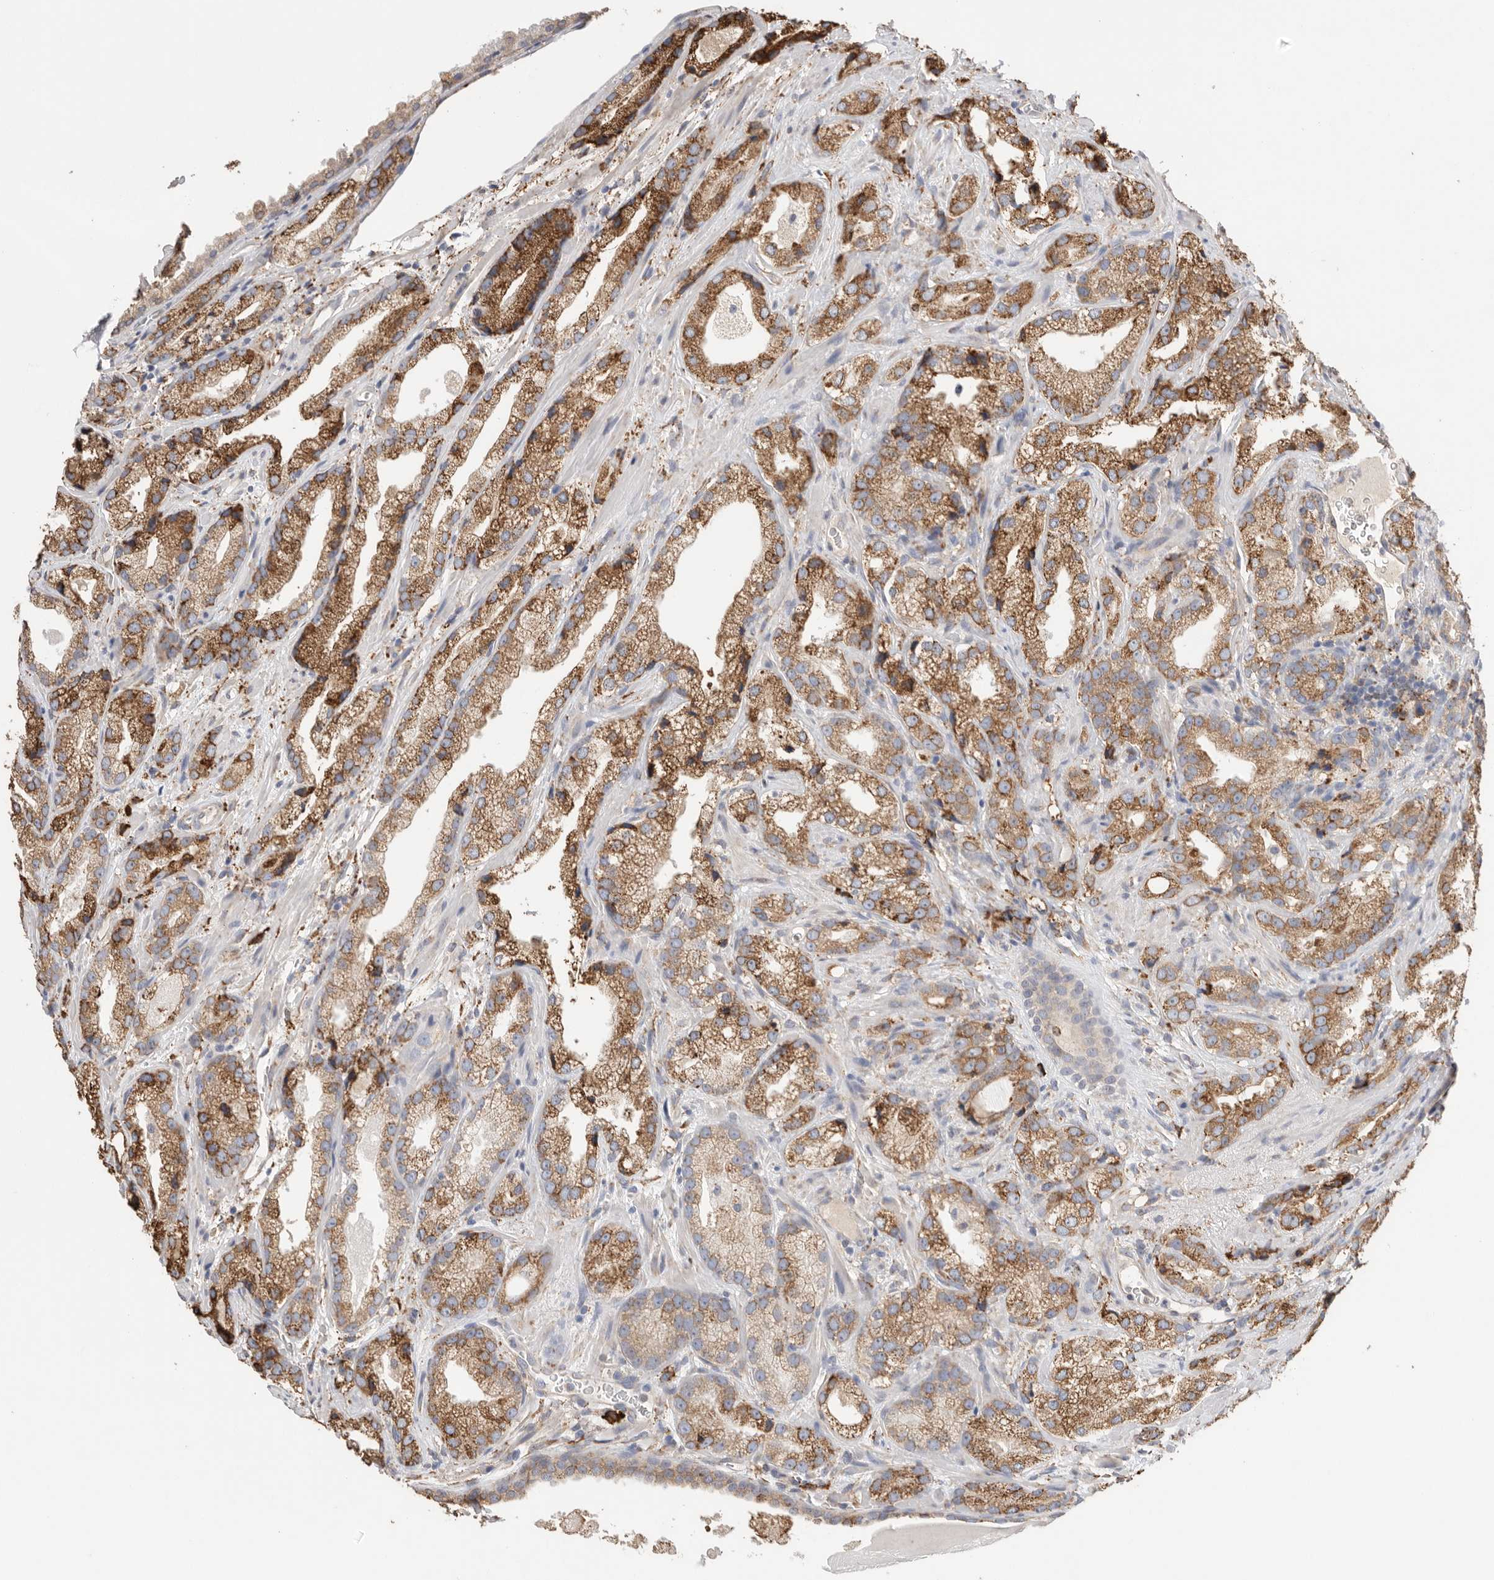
{"staining": {"intensity": "strong", "quantity": ">75%", "location": "cytoplasmic/membranous"}, "tissue": "prostate cancer", "cell_type": "Tumor cells", "image_type": "cancer", "snomed": [{"axis": "morphology", "description": "Adenocarcinoma, High grade"}, {"axis": "topography", "description": "Prostate"}], "caption": "Strong cytoplasmic/membranous protein expression is appreciated in about >75% of tumor cells in prostate adenocarcinoma (high-grade).", "gene": "BLOC1S5", "patient": {"sex": "male", "age": 63}}